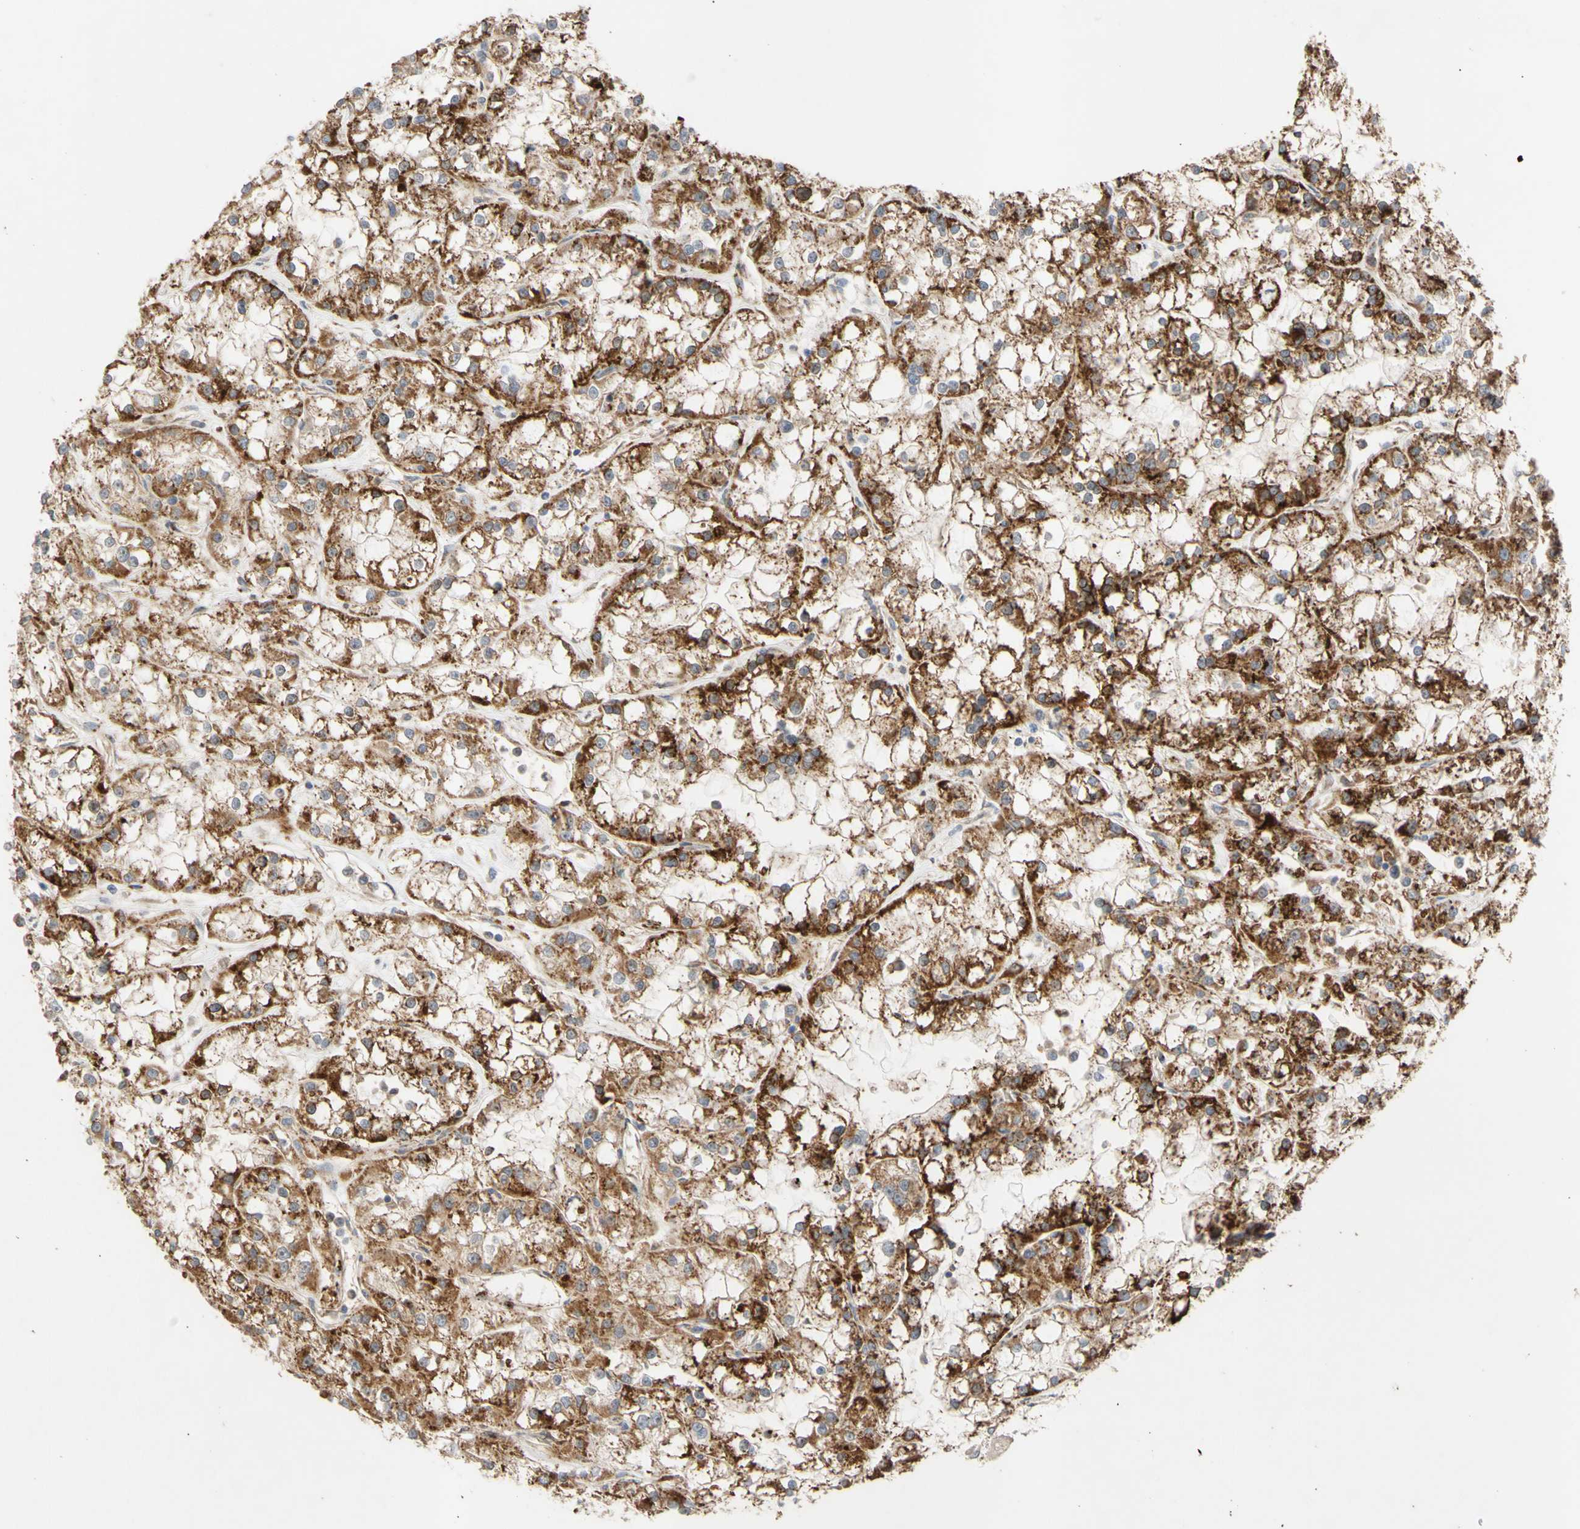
{"staining": {"intensity": "strong", "quantity": ">75%", "location": "cytoplasmic/membranous"}, "tissue": "renal cancer", "cell_type": "Tumor cells", "image_type": "cancer", "snomed": [{"axis": "morphology", "description": "Adenocarcinoma, NOS"}, {"axis": "topography", "description": "Kidney"}], "caption": "Renal cancer tissue exhibits strong cytoplasmic/membranous staining in about >75% of tumor cells", "gene": "EIF2S3", "patient": {"sex": "female", "age": 52}}